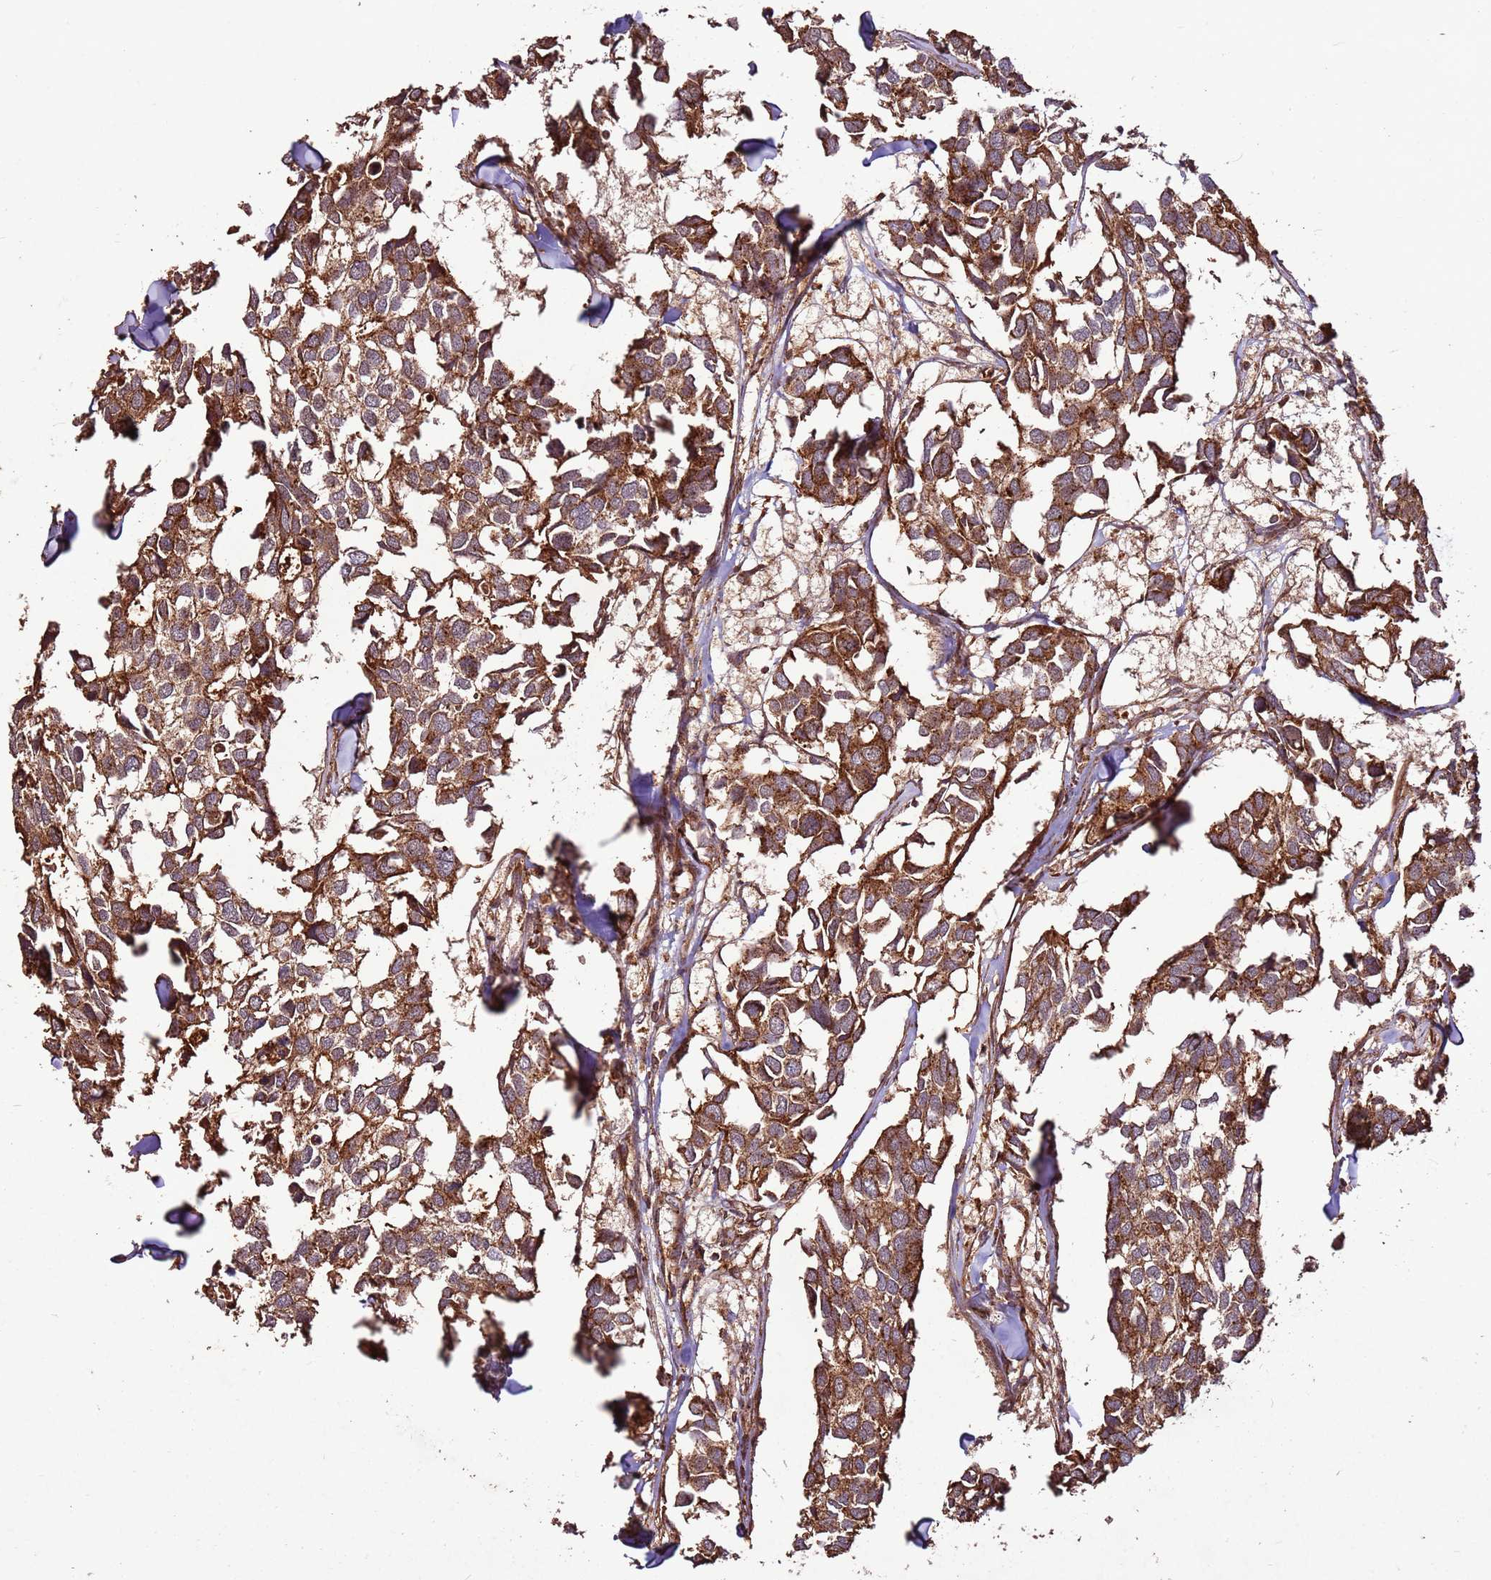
{"staining": {"intensity": "strong", "quantity": ">75%", "location": "cytoplasmic/membranous"}, "tissue": "breast cancer", "cell_type": "Tumor cells", "image_type": "cancer", "snomed": [{"axis": "morphology", "description": "Duct carcinoma"}, {"axis": "topography", "description": "Breast"}], "caption": "IHC micrograph of neoplastic tissue: breast cancer stained using IHC shows high levels of strong protein expression localized specifically in the cytoplasmic/membranous of tumor cells, appearing as a cytoplasmic/membranous brown color.", "gene": "FAM186A", "patient": {"sex": "female", "age": 83}}